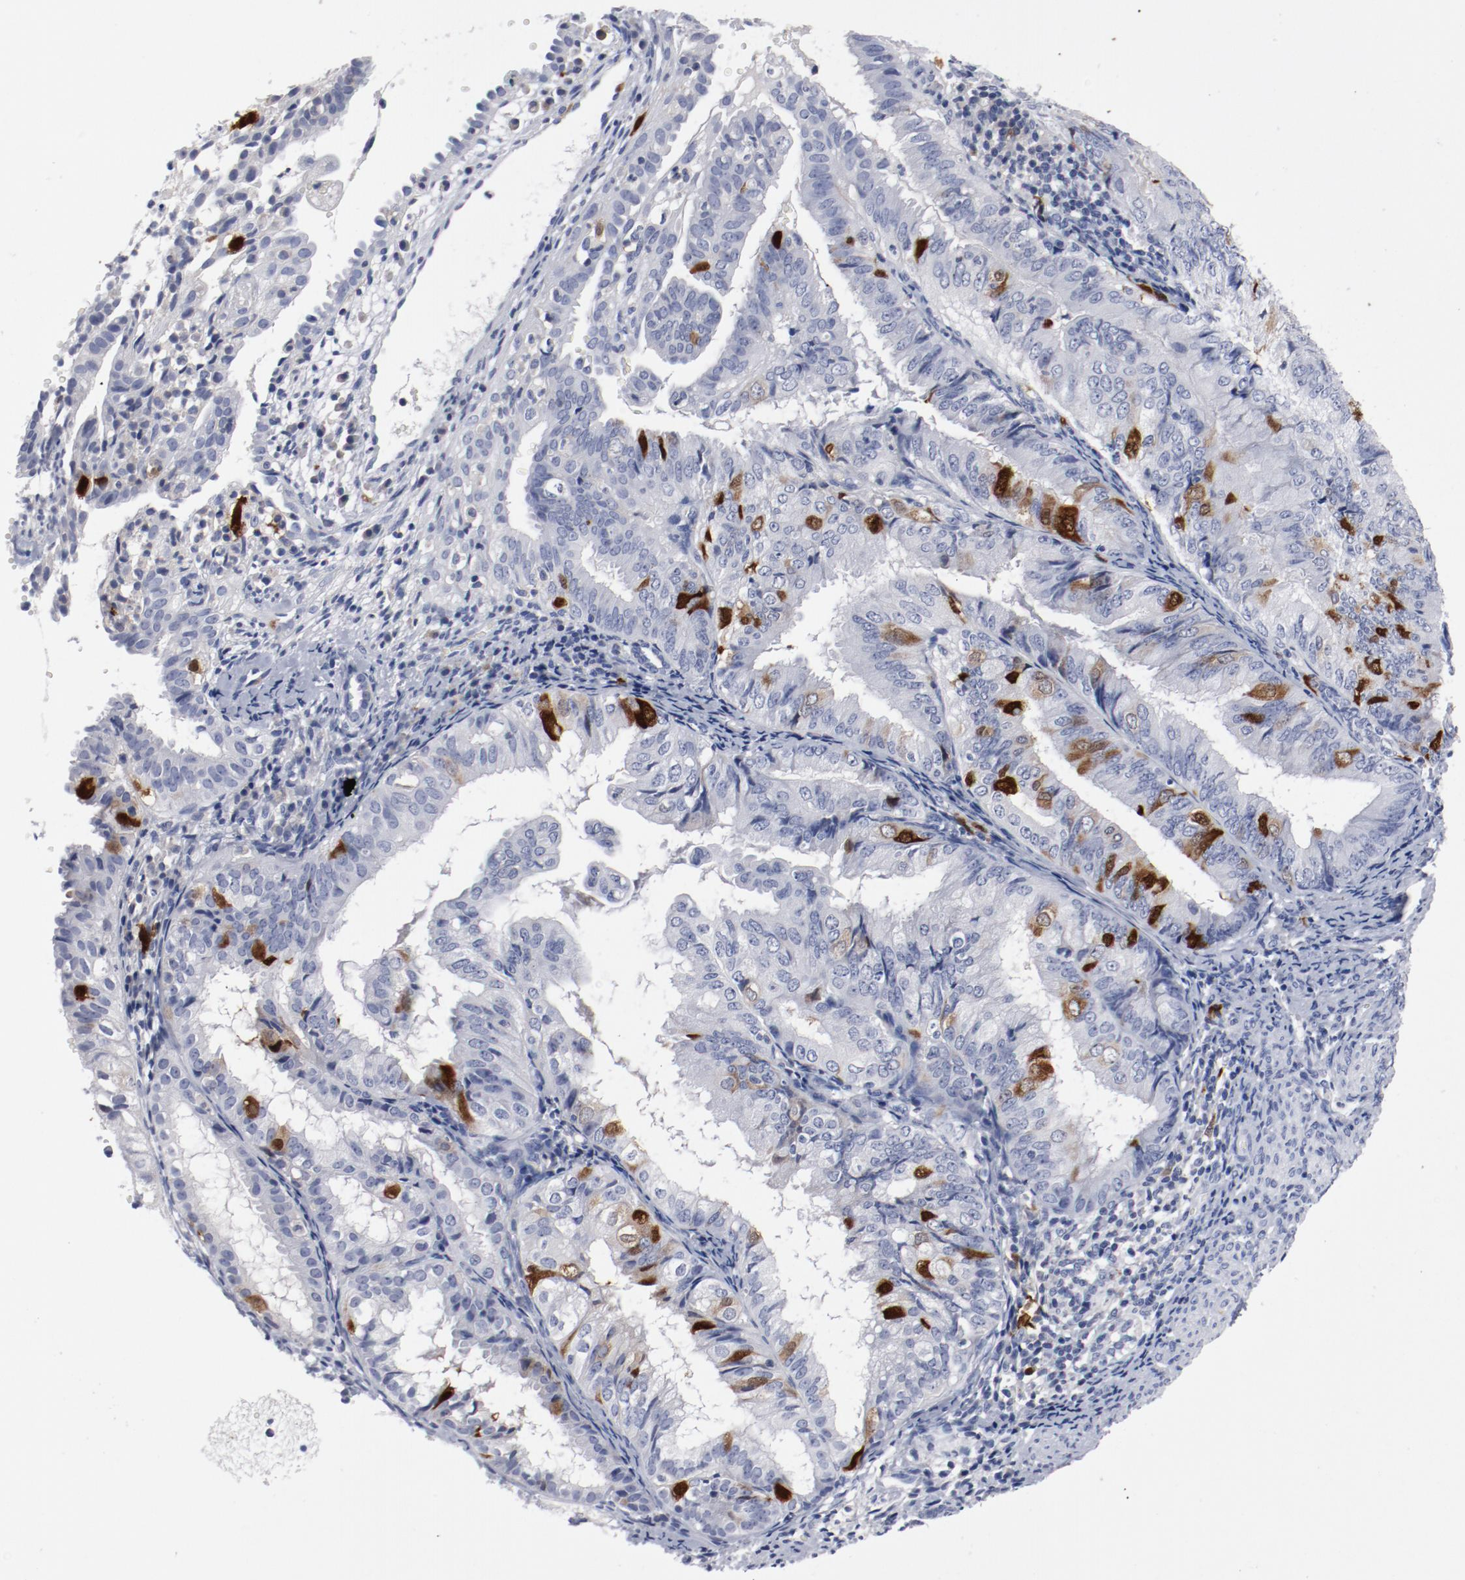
{"staining": {"intensity": "strong", "quantity": "<25%", "location": "nuclear"}, "tissue": "endometrial cancer", "cell_type": "Tumor cells", "image_type": "cancer", "snomed": [{"axis": "morphology", "description": "Adenocarcinoma, NOS"}, {"axis": "topography", "description": "Endometrium"}], "caption": "A medium amount of strong nuclear staining is seen in approximately <25% of tumor cells in endometrial cancer tissue. (Brightfield microscopy of DAB IHC at high magnification).", "gene": "CDC20", "patient": {"sex": "female", "age": 66}}